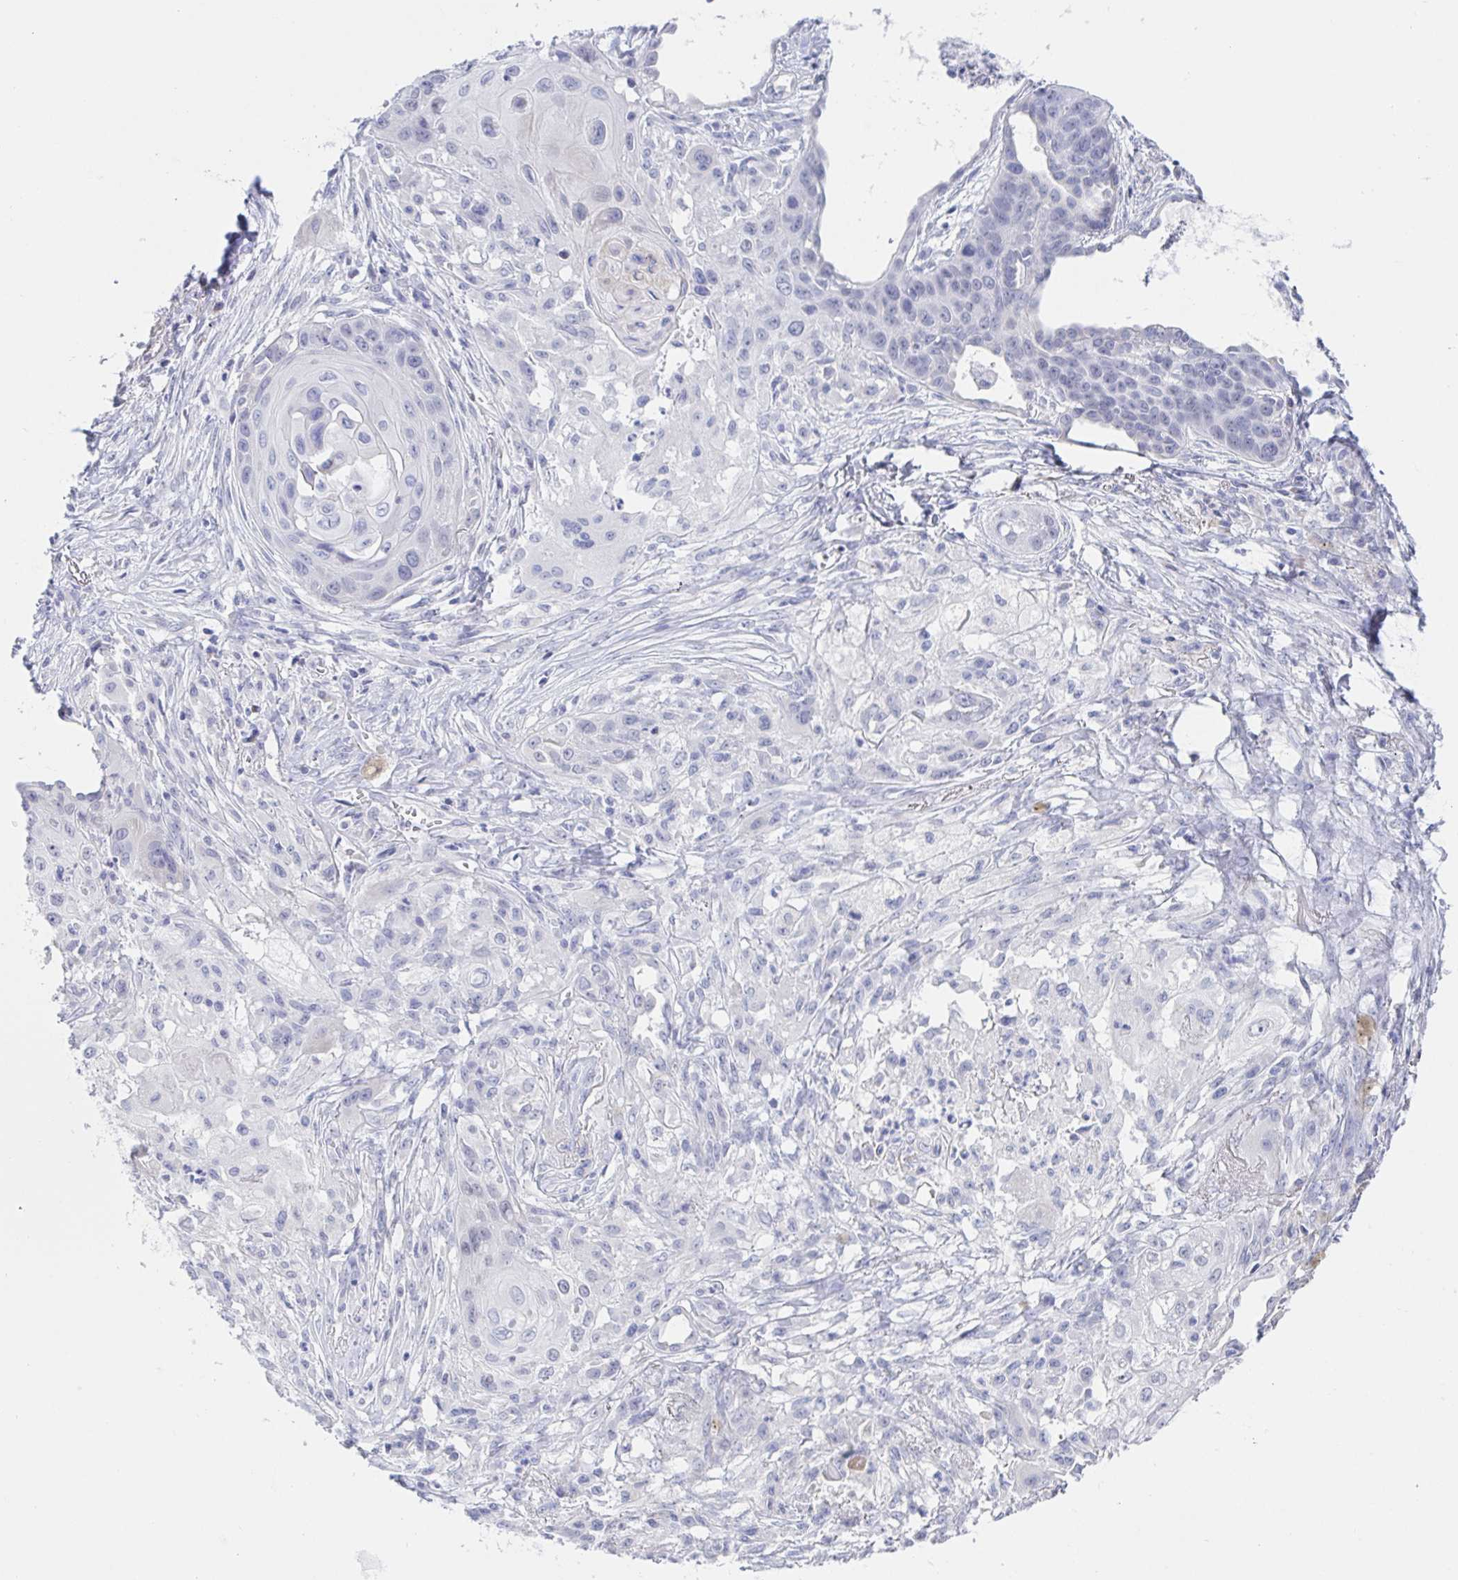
{"staining": {"intensity": "negative", "quantity": "none", "location": "none"}, "tissue": "lung cancer", "cell_type": "Tumor cells", "image_type": "cancer", "snomed": [{"axis": "morphology", "description": "Squamous cell carcinoma, NOS"}, {"axis": "topography", "description": "Lung"}], "caption": "This micrograph is of lung cancer stained with immunohistochemistry to label a protein in brown with the nuclei are counter-stained blue. There is no staining in tumor cells.", "gene": "SIAH3", "patient": {"sex": "male", "age": 71}}